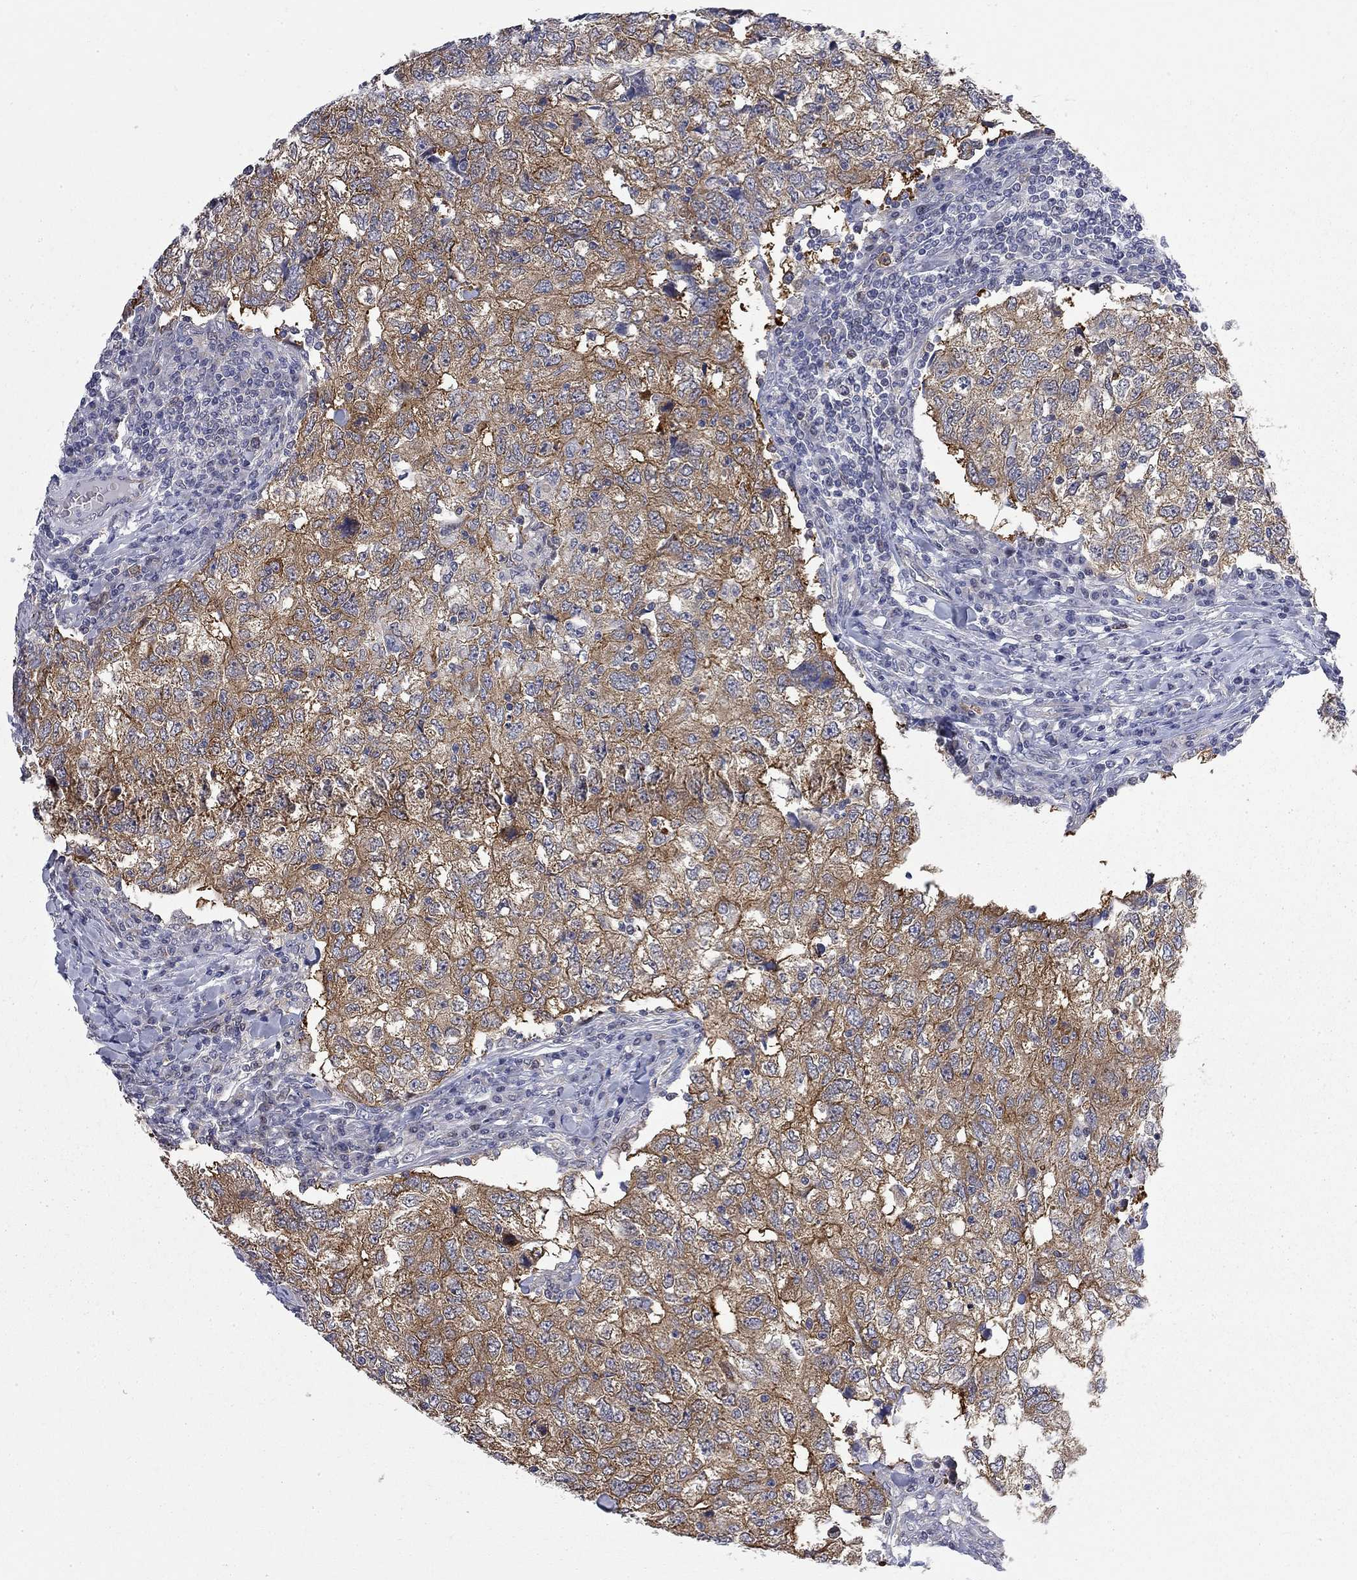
{"staining": {"intensity": "strong", "quantity": "25%-75%", "location": "cytoplasmic/membranous"}, "tissue": "breast cancer", "cell_type": "Tumor cells", "image_type": "cancer", "snomed": [{"axis": "morphology", "description": "Duct carcinoma"}, {"axis": "topography", "description": "Breast"}], "caption": "A brown stain labels strong cytoplasmic/membranous positivity of a protein in human intraductal carcinoma (breast) tumor cells.", "gene": "GALNT8", "patient": {"sex": "female", "age": 30}}